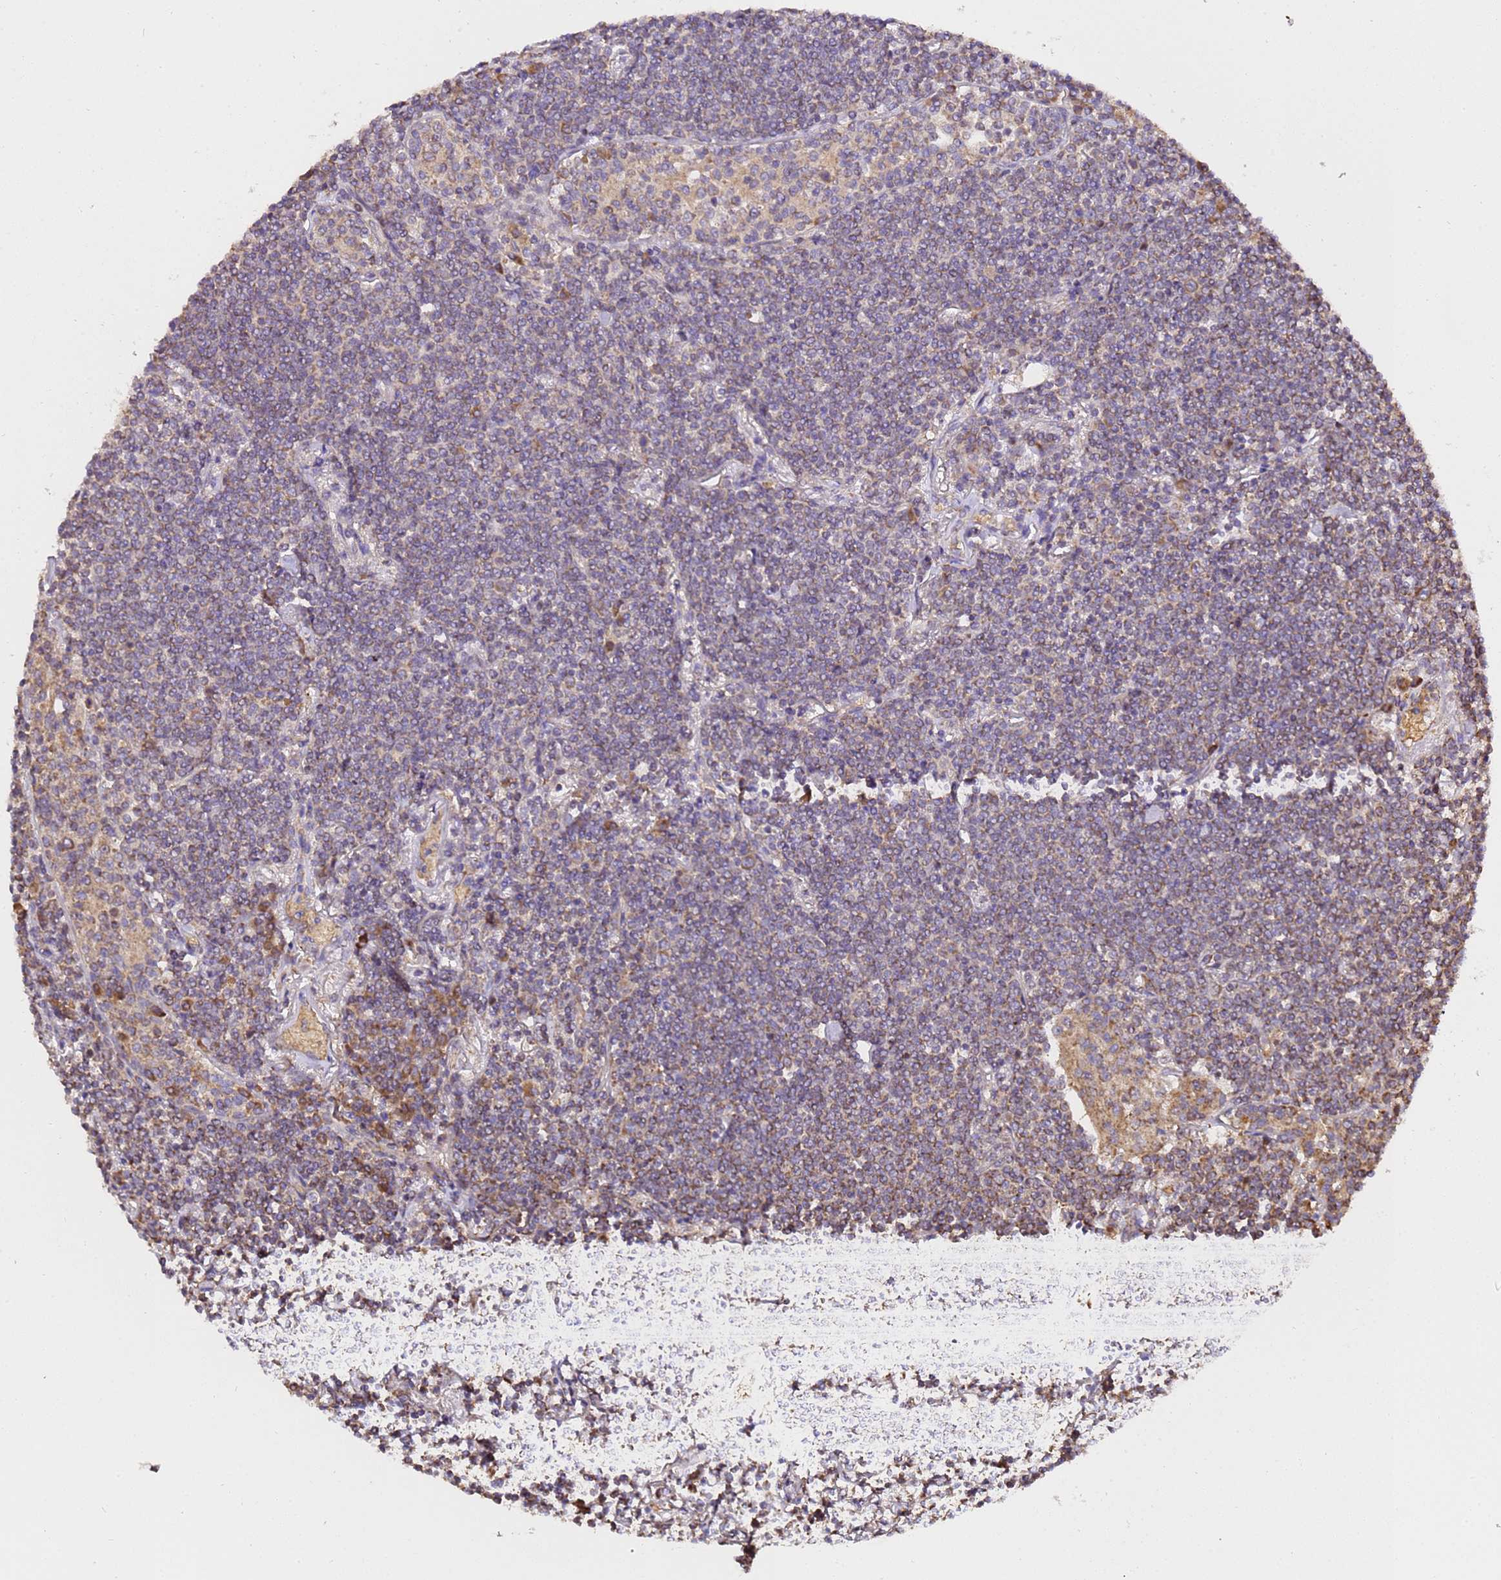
{"staining": {"intensity": "weak", "quantity": "25%-75%", "location": "cytoplasmic/membranous"}, "tissue": "lymphoma", "cell_type": "Tumor cells", "image_type": "cancer", "snomed": [{"axis": "morphology", "description": "Malignant lymphoma, non-Hodgkin's type, Low grade"}, {"axis": "topography", "description": "Lung"}], "caption": "Protein expression analysis of human malignant lymphoma, non-Hodgkin's type (low-grade) reveals weak cytoplasmic/membranous expression in about 25%-75% of tumor cells. Immunohistochemistry (ihc) stains the protein in brown and the nuclei are stained blue.", "gene": "LRRIQ1", "patient": {"sex": "female", "age": 71}}